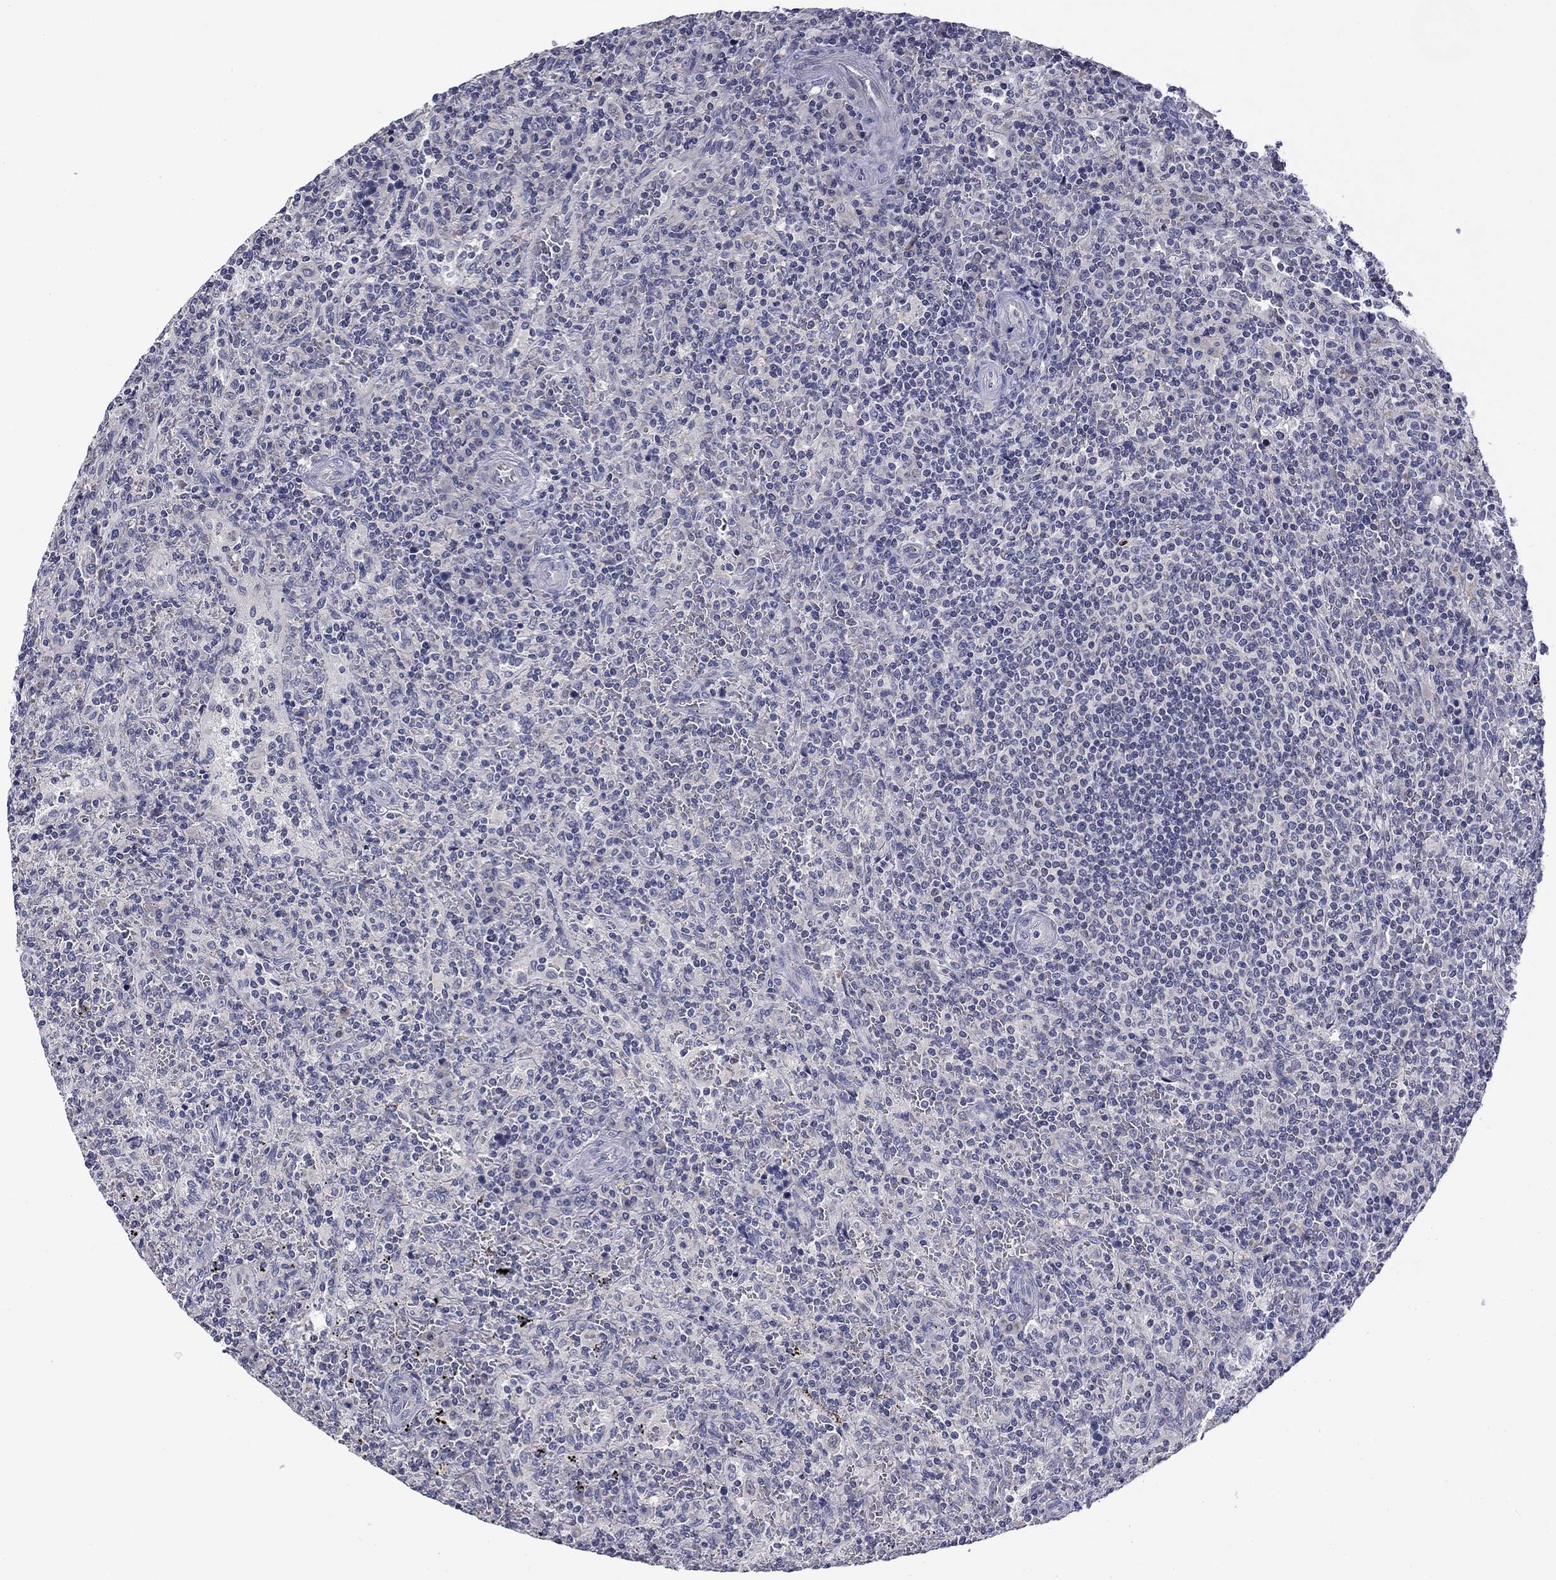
{"staining": {"intensity": "negative", "quantity": "none", "location": "none"}, "tissue": "lymphoma", "cell_type": "Tumor cells", "image_type": "cancer", "snomed": [{"axis": "morphology", "description": "Malignant lymphoma, non-Hodgkin's type, Low grade"}, {"axis": "topography", "description": "Spleen"}], "caption": "Immunohistochemical staining of human low-grade malignant lymphoma, non-Hodgkin's type demonstrates no significant positivity in tumor cells.", "gene": "SPATA7", "patient": {"sex": "male", "age": 62}}